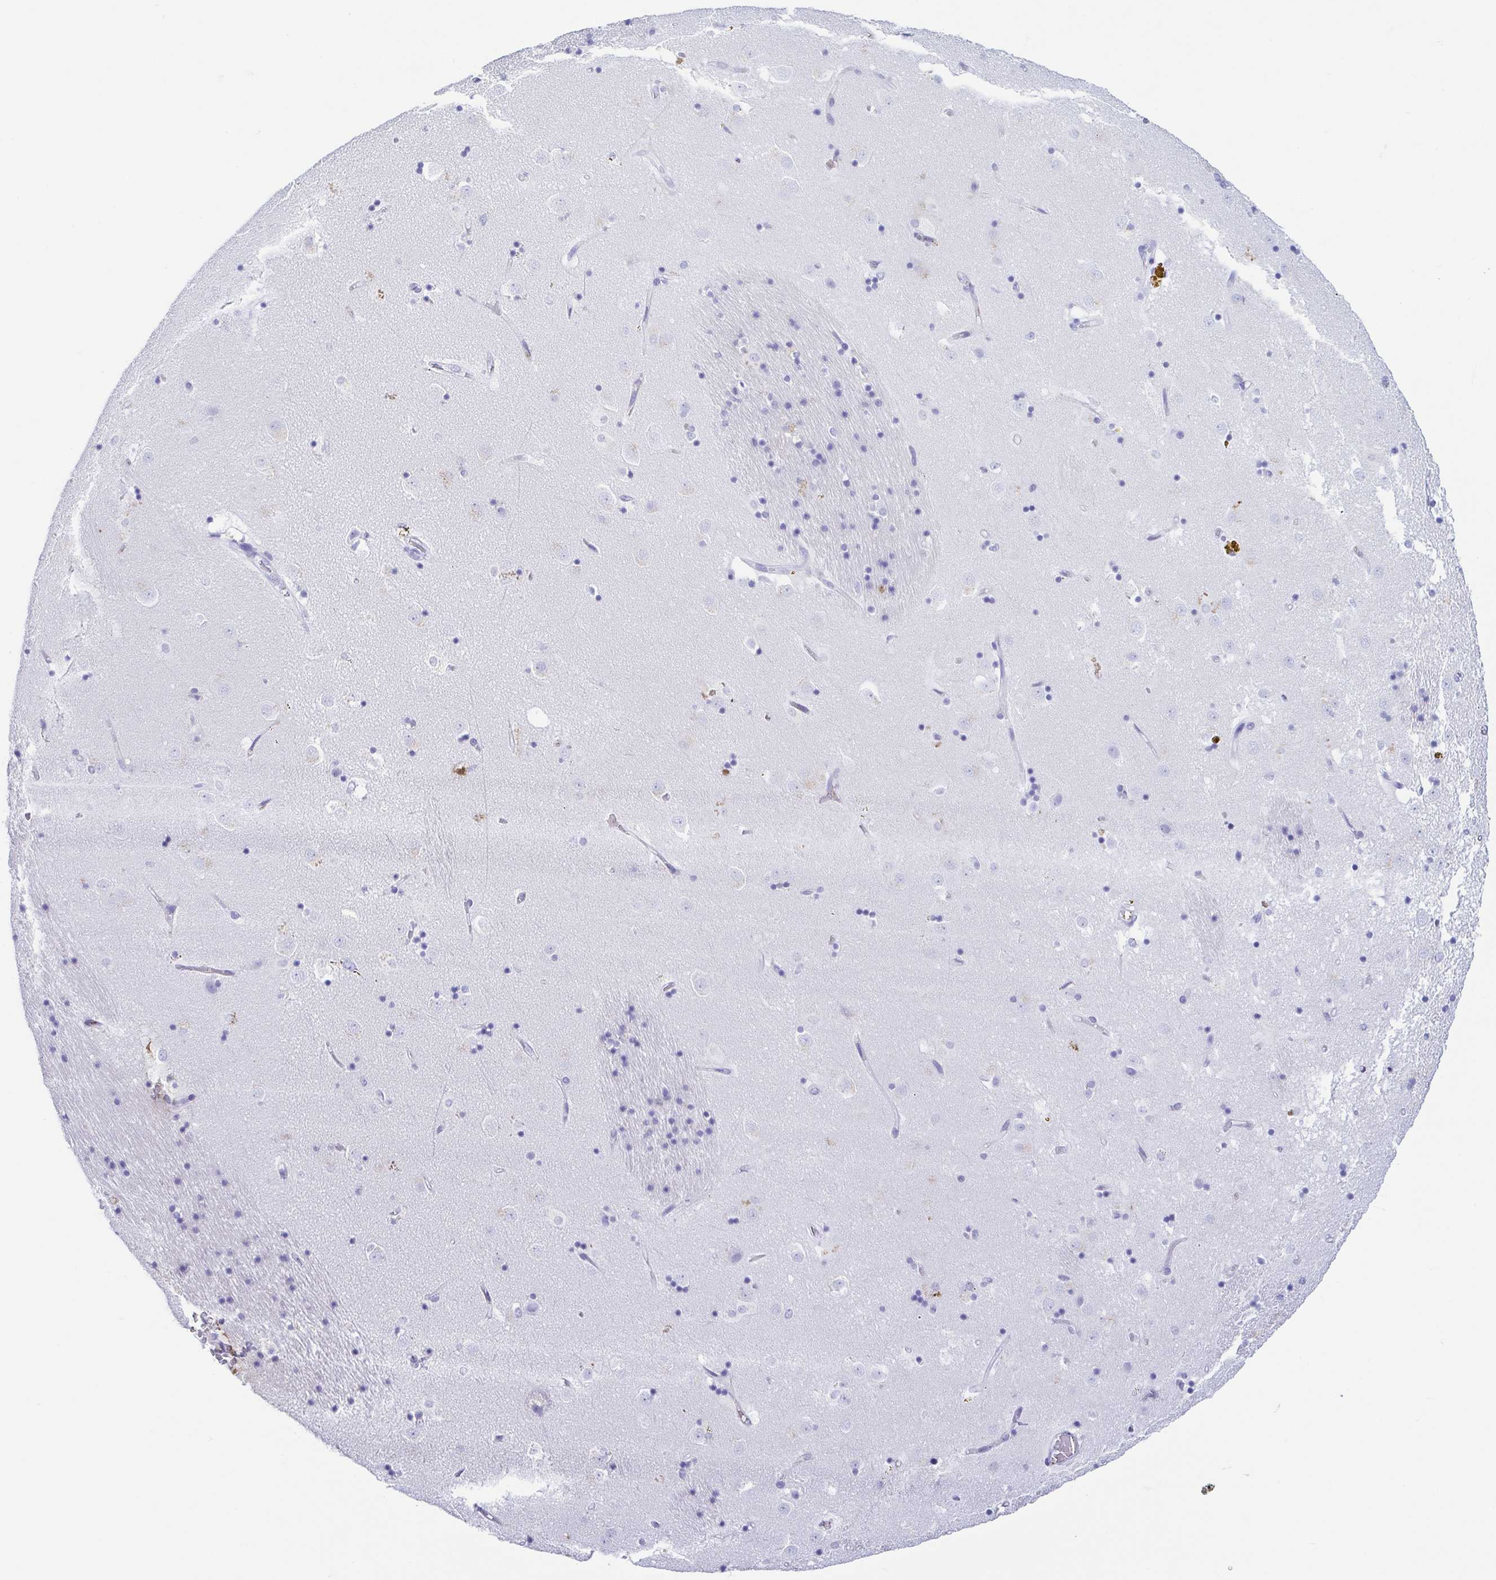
{"staining": {"intensity": "negative", "quantity": "none", "location": "none"}, "tissue": "caudate", "cell_type": "Glial cells", "image_type": "normal", "snomed": [{"axis": "morphology", "description": "Normal tissue, NOS"}, {"axis": "topography", "description": "Lateral ventricle wall"}], "caption": "This is an immunohistochemistry (IHC) micrograph of benign caudate. There is no positivity in glial cells.", "gene": "GKN1", "patient": {"sex": "male", "age": 58}}